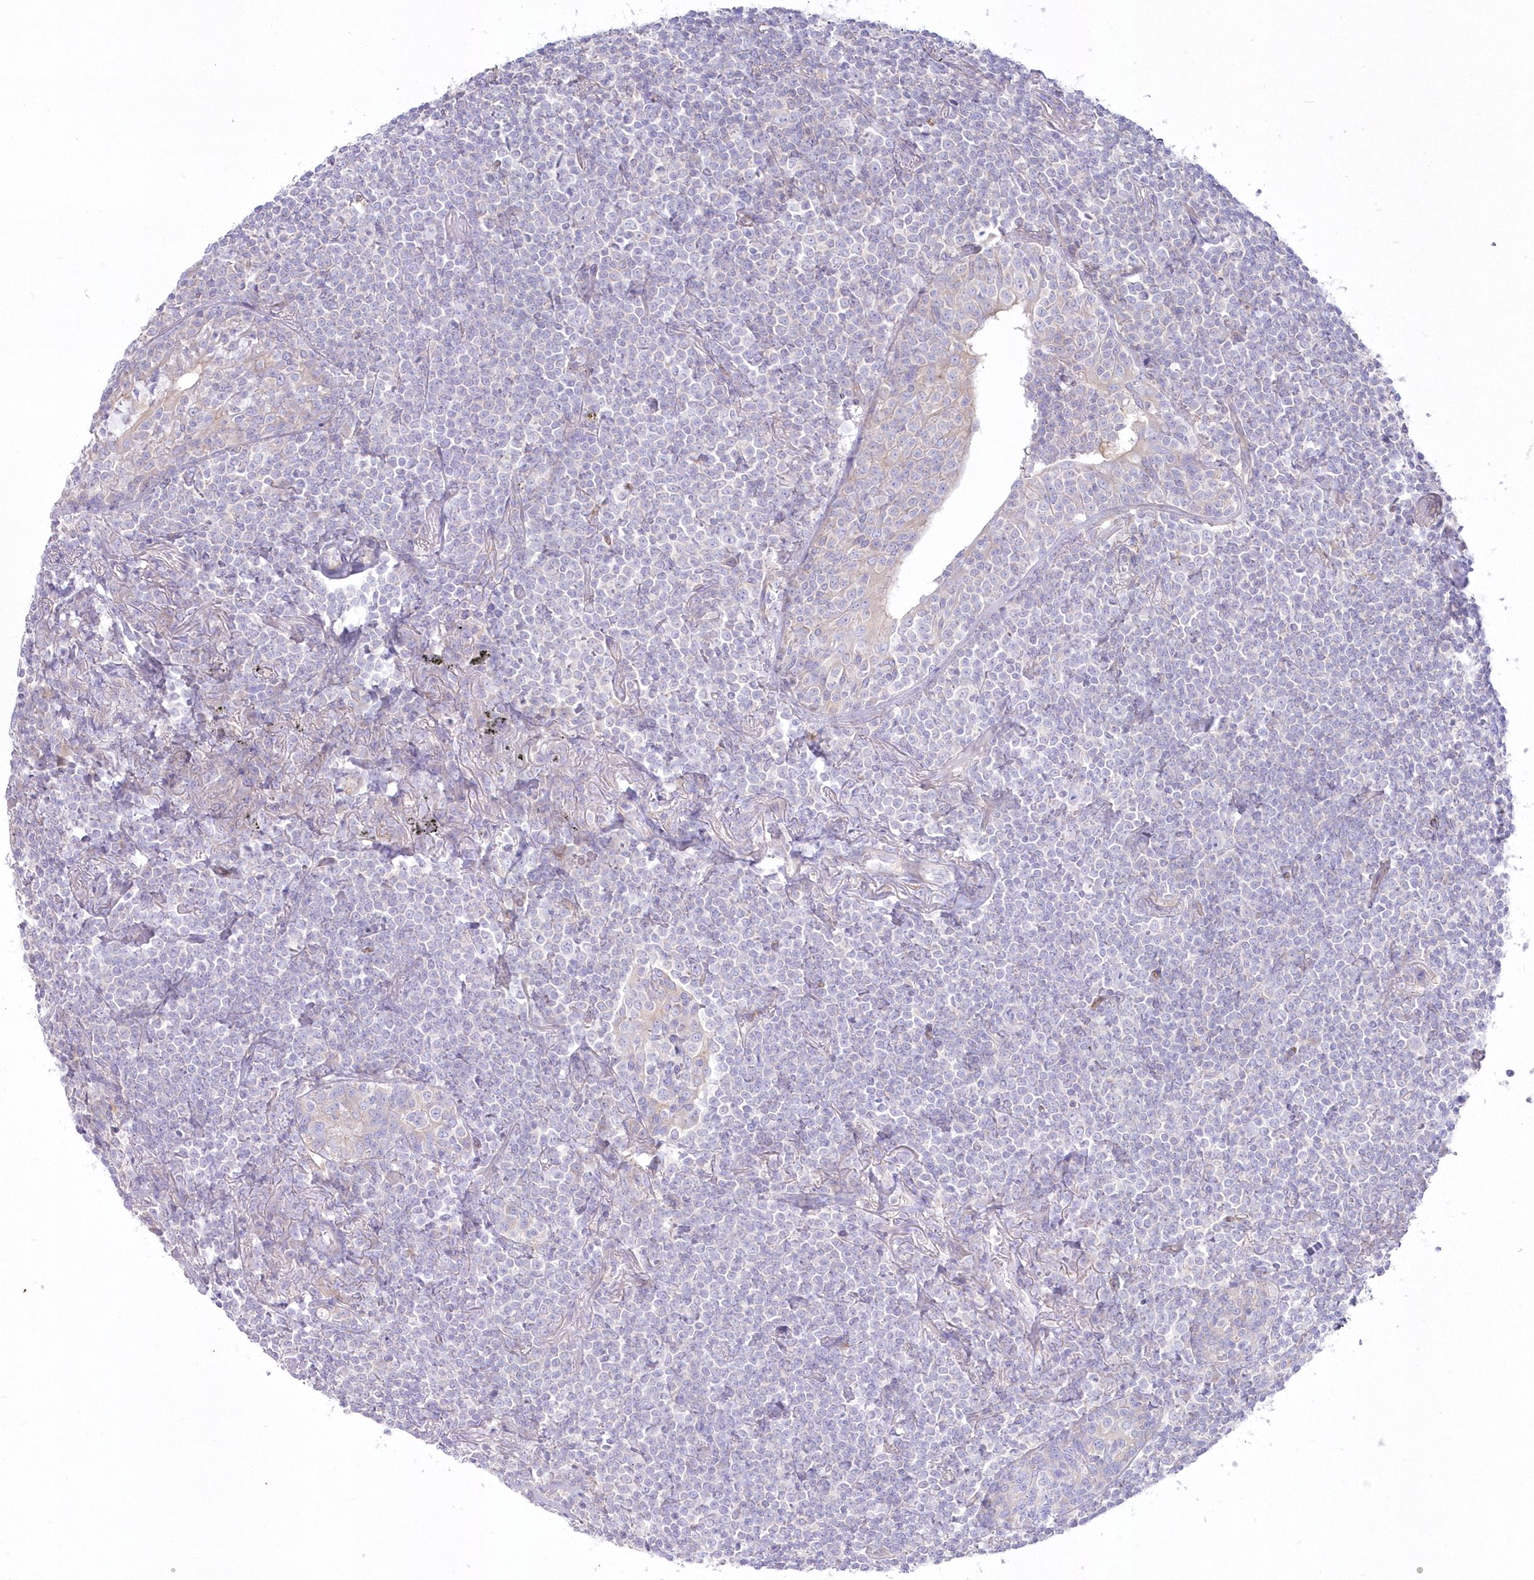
{"staining": {"intensity": "negative", "quantity": "none", "location": "none"}, "tissue": "lymphoma", "cell_type": "Tumor cells", "image_type": "cancer", "snomed": [{"axis": "morphology", "description": "Malignant lymphoma, non-Hodgkin's type, Low grade"}, {"axis": "topography", "description": "Lung"}], "caption": "The photomicrograph exhibits no significant staining in tumor cells of lymphoma.", "gene": "ZNF843", "patient": {"sex": "female", "age": 71}}